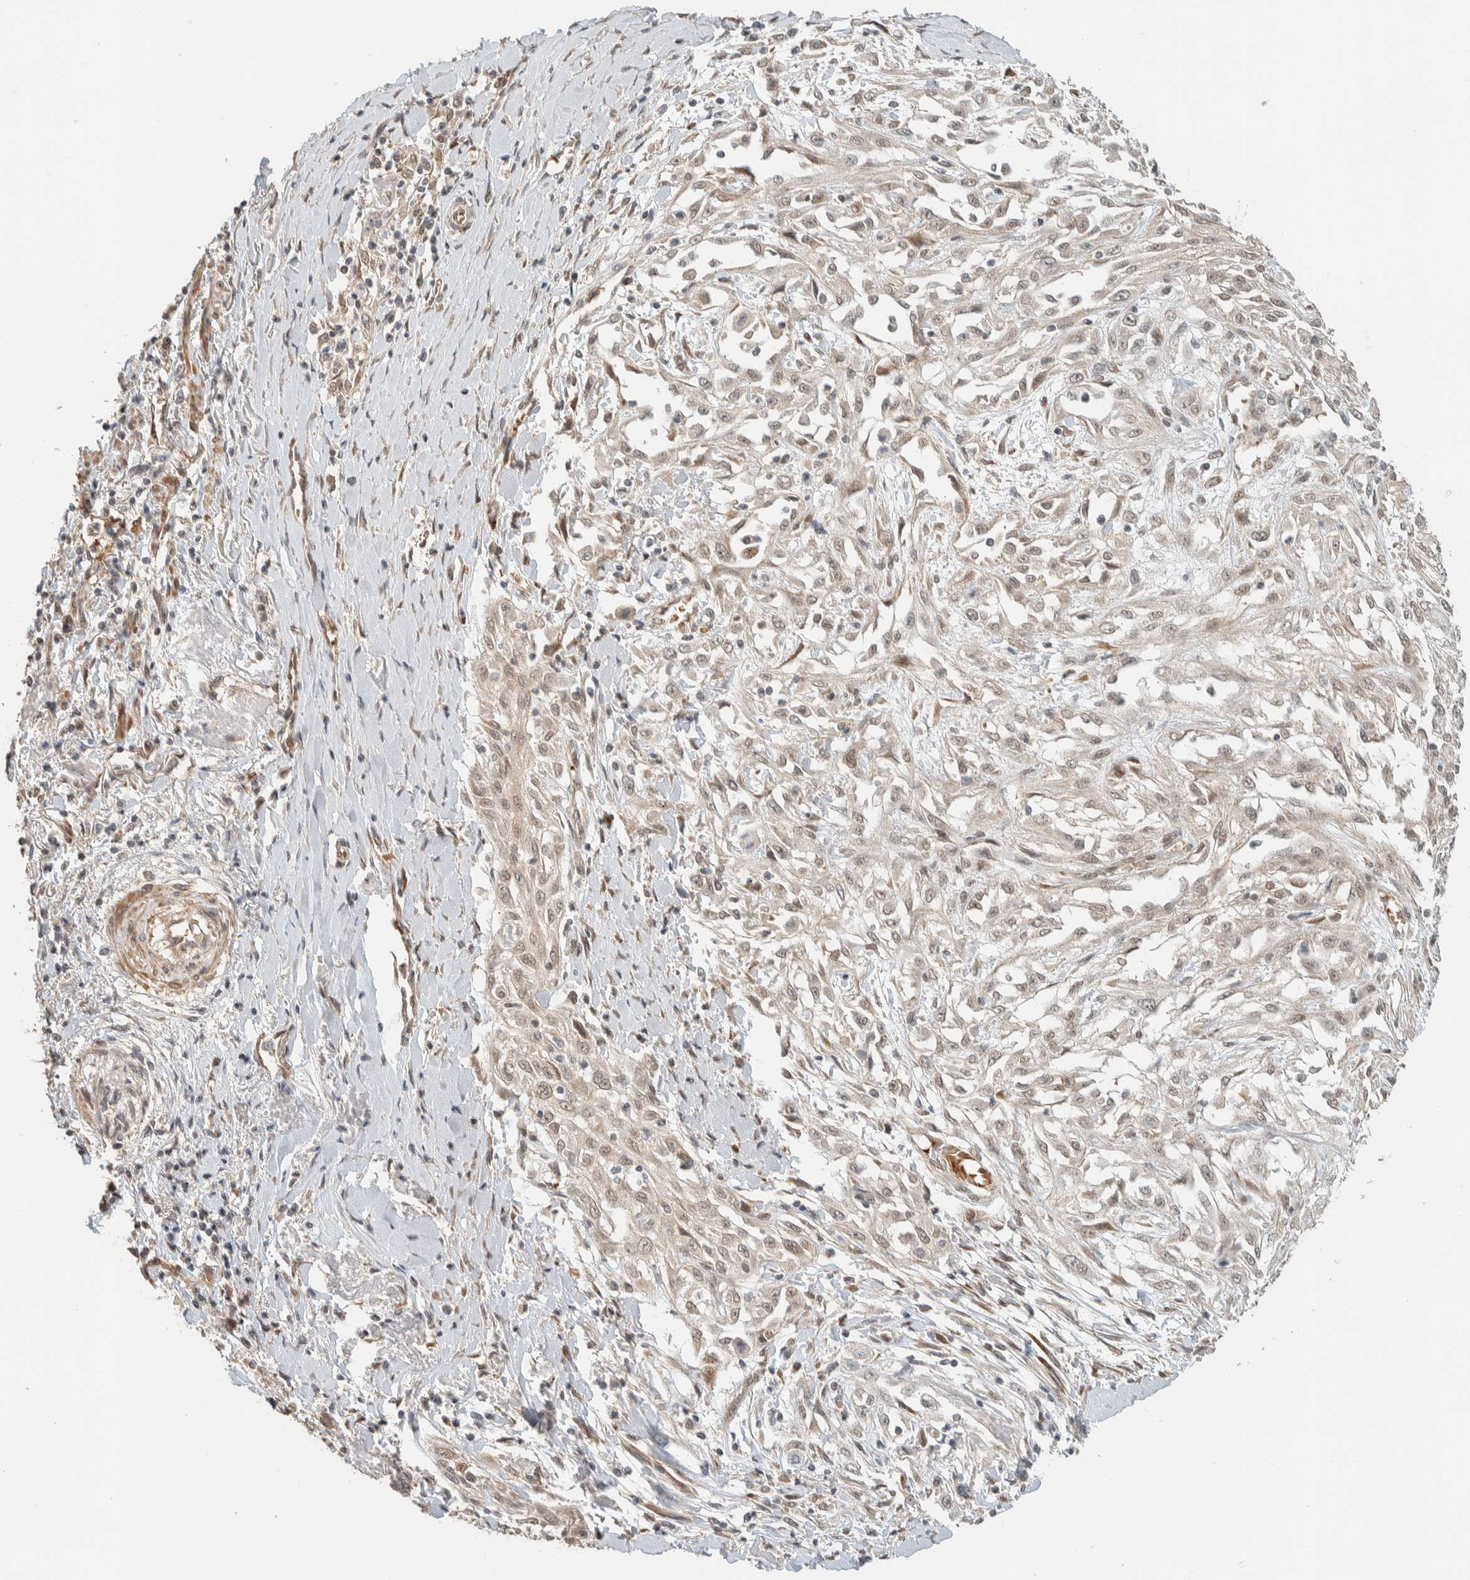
{"staining": {"intensity": "weak", "quantity": ">75%", "location": "nuclear"}, "tissue": "skin cancer", "cell_type": "Tumor cells", "image_type": "cancer", "snomed": [{"axis": "morphology", "description": "Squamous cell carcinoma, NOS"}, {"axis": "morphology", "description": "Squamous cell carcinoma, metastatic, NOS"}, {"axis": "topography", "description": "Skin"}, {"axis": "topography", "description": "Lymph node"}], "caption": "A high-resolution micrograph shows IHC staining of skin cancer (metastatic squamous cell carcinoma), which exhibits weak nuclear positivity in about >75% of tumor cells. The staining was performed using DAB to visualize the protein expression in brown, while the nuclei were stained in blue with hematoxylin (Magnification: 20x).", "gene": "ZBTB2", "patient": {"sex": "male", "age": 75}}